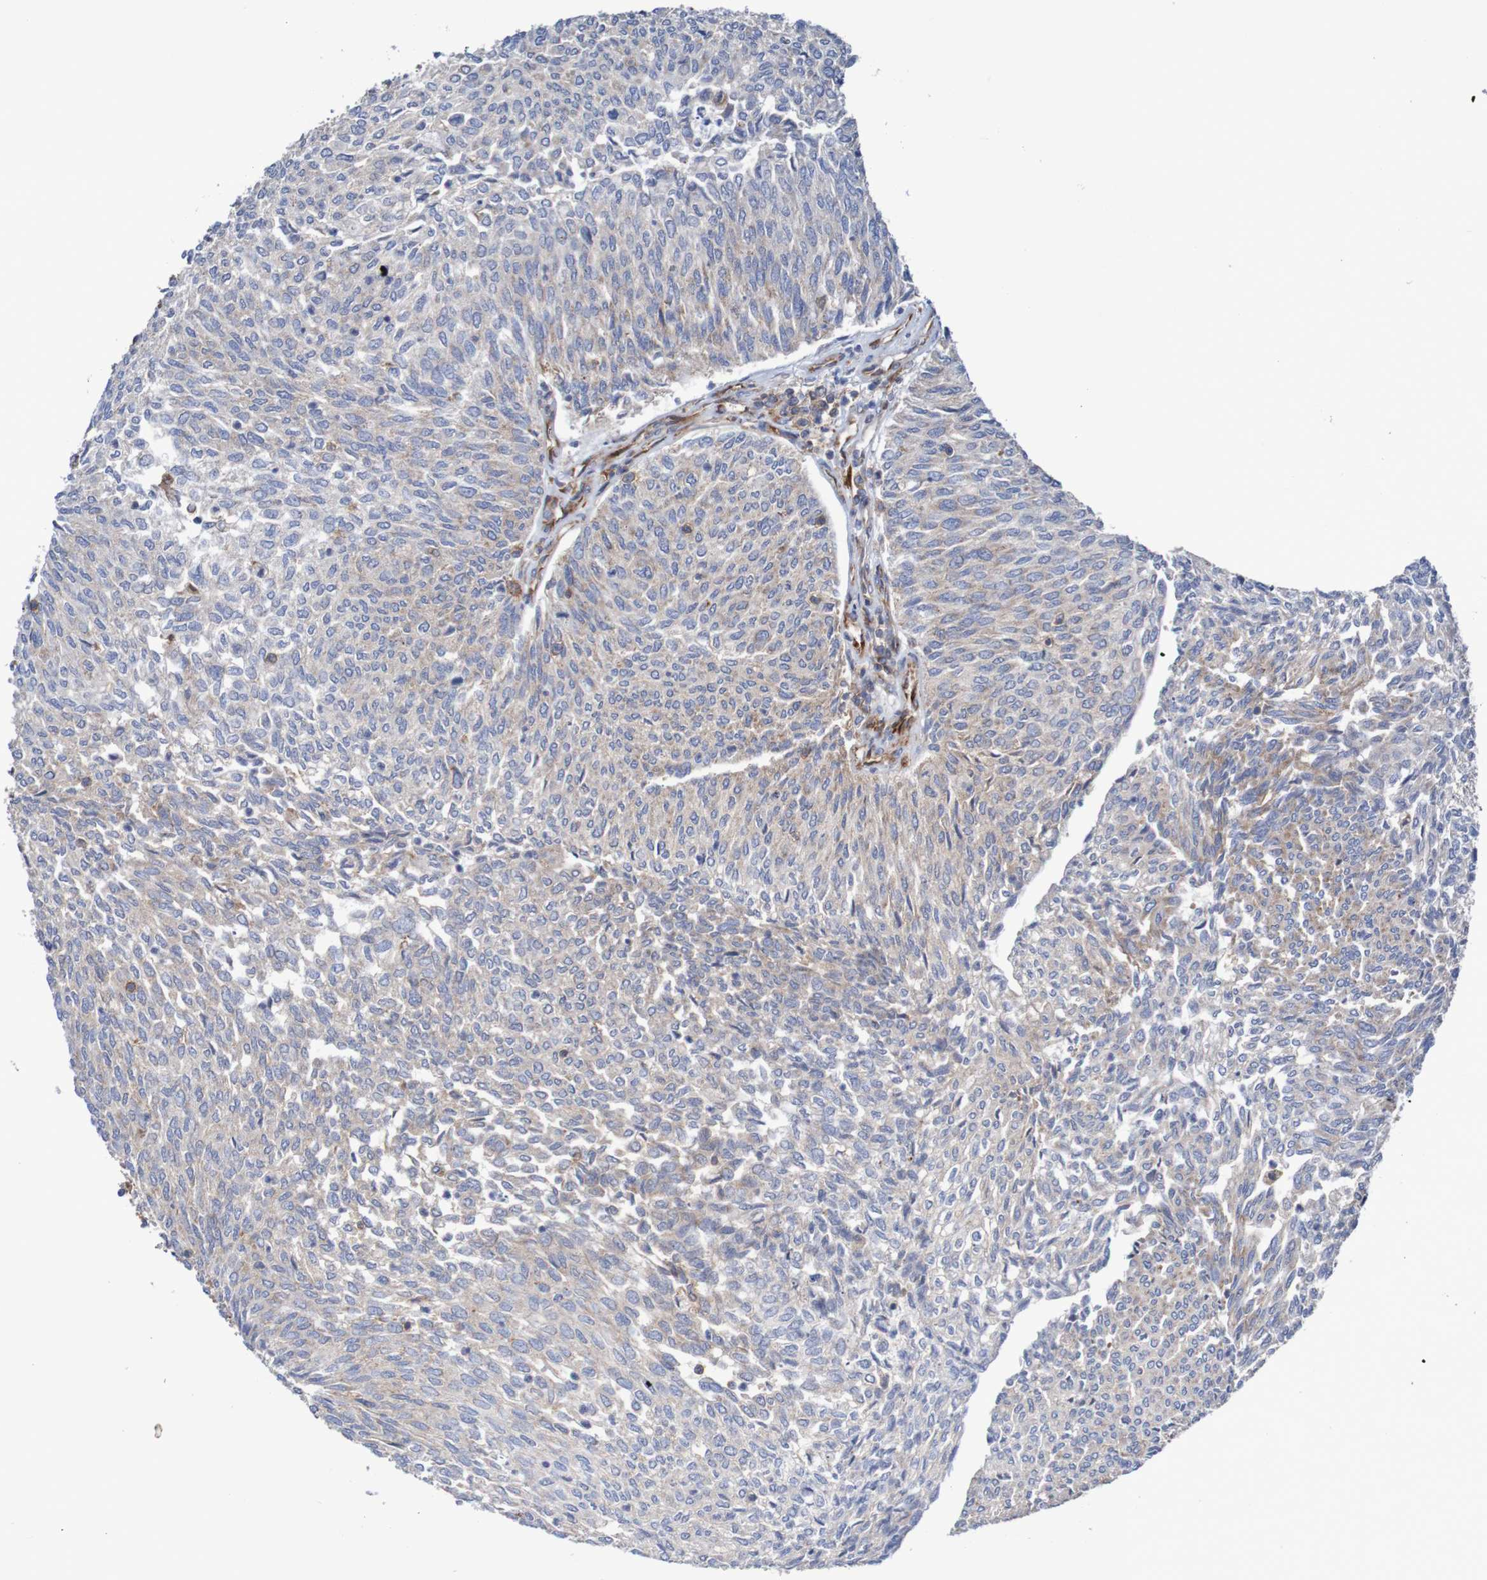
{"staining": {"intensity": "weak", "quantity": "<25%", "location": "cytoplasmic/membranous"}, "tissue": "urothelial cancer", "cell_type": "Tumor cells", "image_type": "cancer", "snomed": [{"axis": "morphology", "description": "Urothelial carcinoma, Low grade"}, {"axis": "topography", "description": "Urinary bladder"}], "caption": "This is an immunohistochemistry histopathology image of human low-grade urothelial carcinoma. There is no staining in tumor cells.", "gene": "FXR2", "patient": {"sex": "female", "age": 79}}